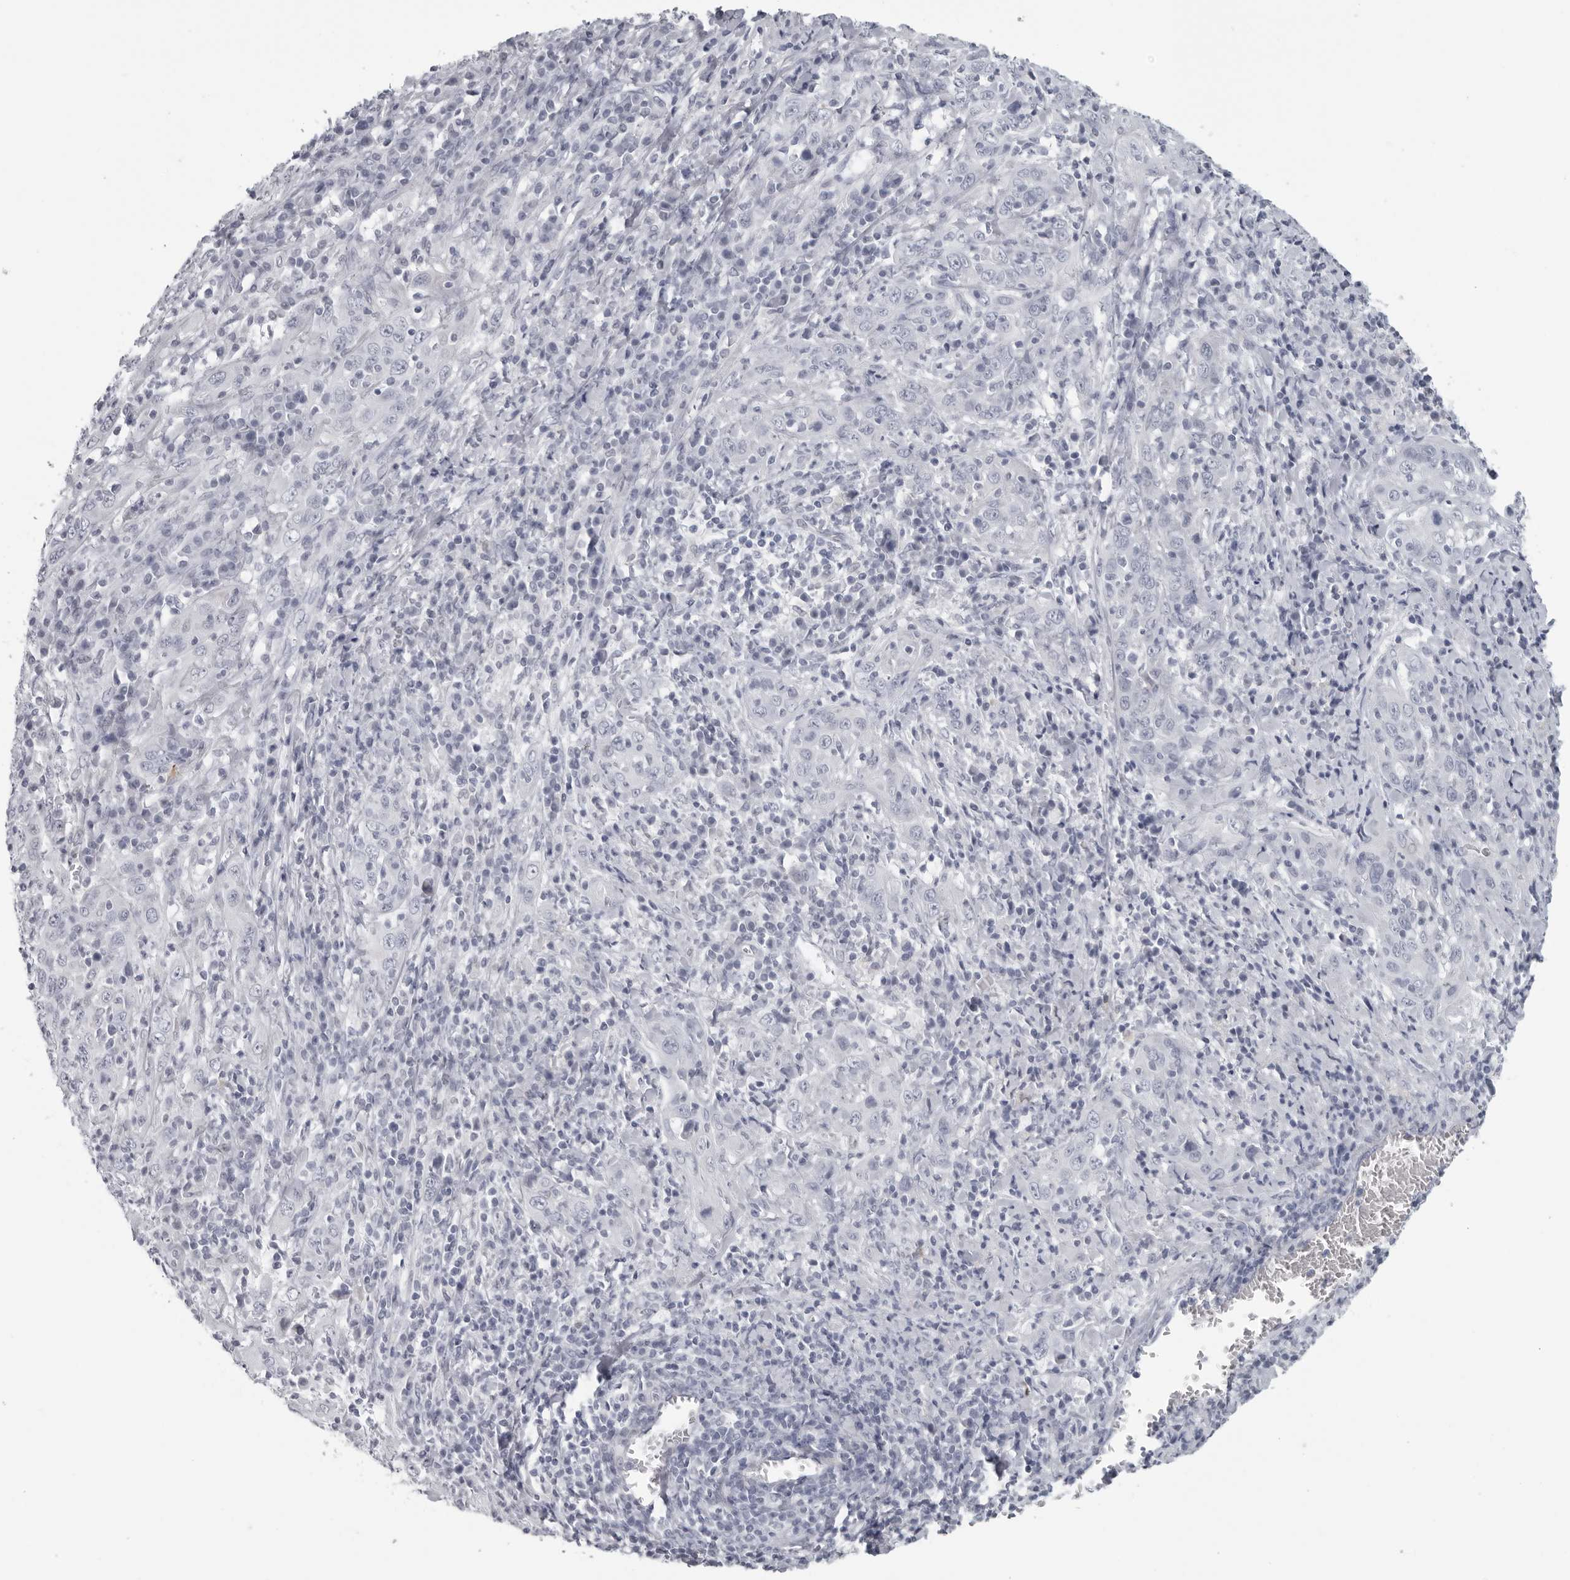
{"staining": {"intensity": "negative", "quantity": "none", "location": "none"}, "tissue": "cervical cancer", "cell_type": "Tumor cells", "image_type": "cancer", "snomed": [{"axis": "morphology", "description": "Squamous cell carcinoma, NOS"}, {"axis": "topography", "description": "Cervix"}], "caption": "High magnification brightfield microscopy of cervical cancer stained with DAB (3,3'-diaminobenzidine) (brown) and counterstained with hematoxylin (blue): tumor cells show no significant positivity.", "gene": "OPLAH", "patient": {"sex": "female", "age": 46}}